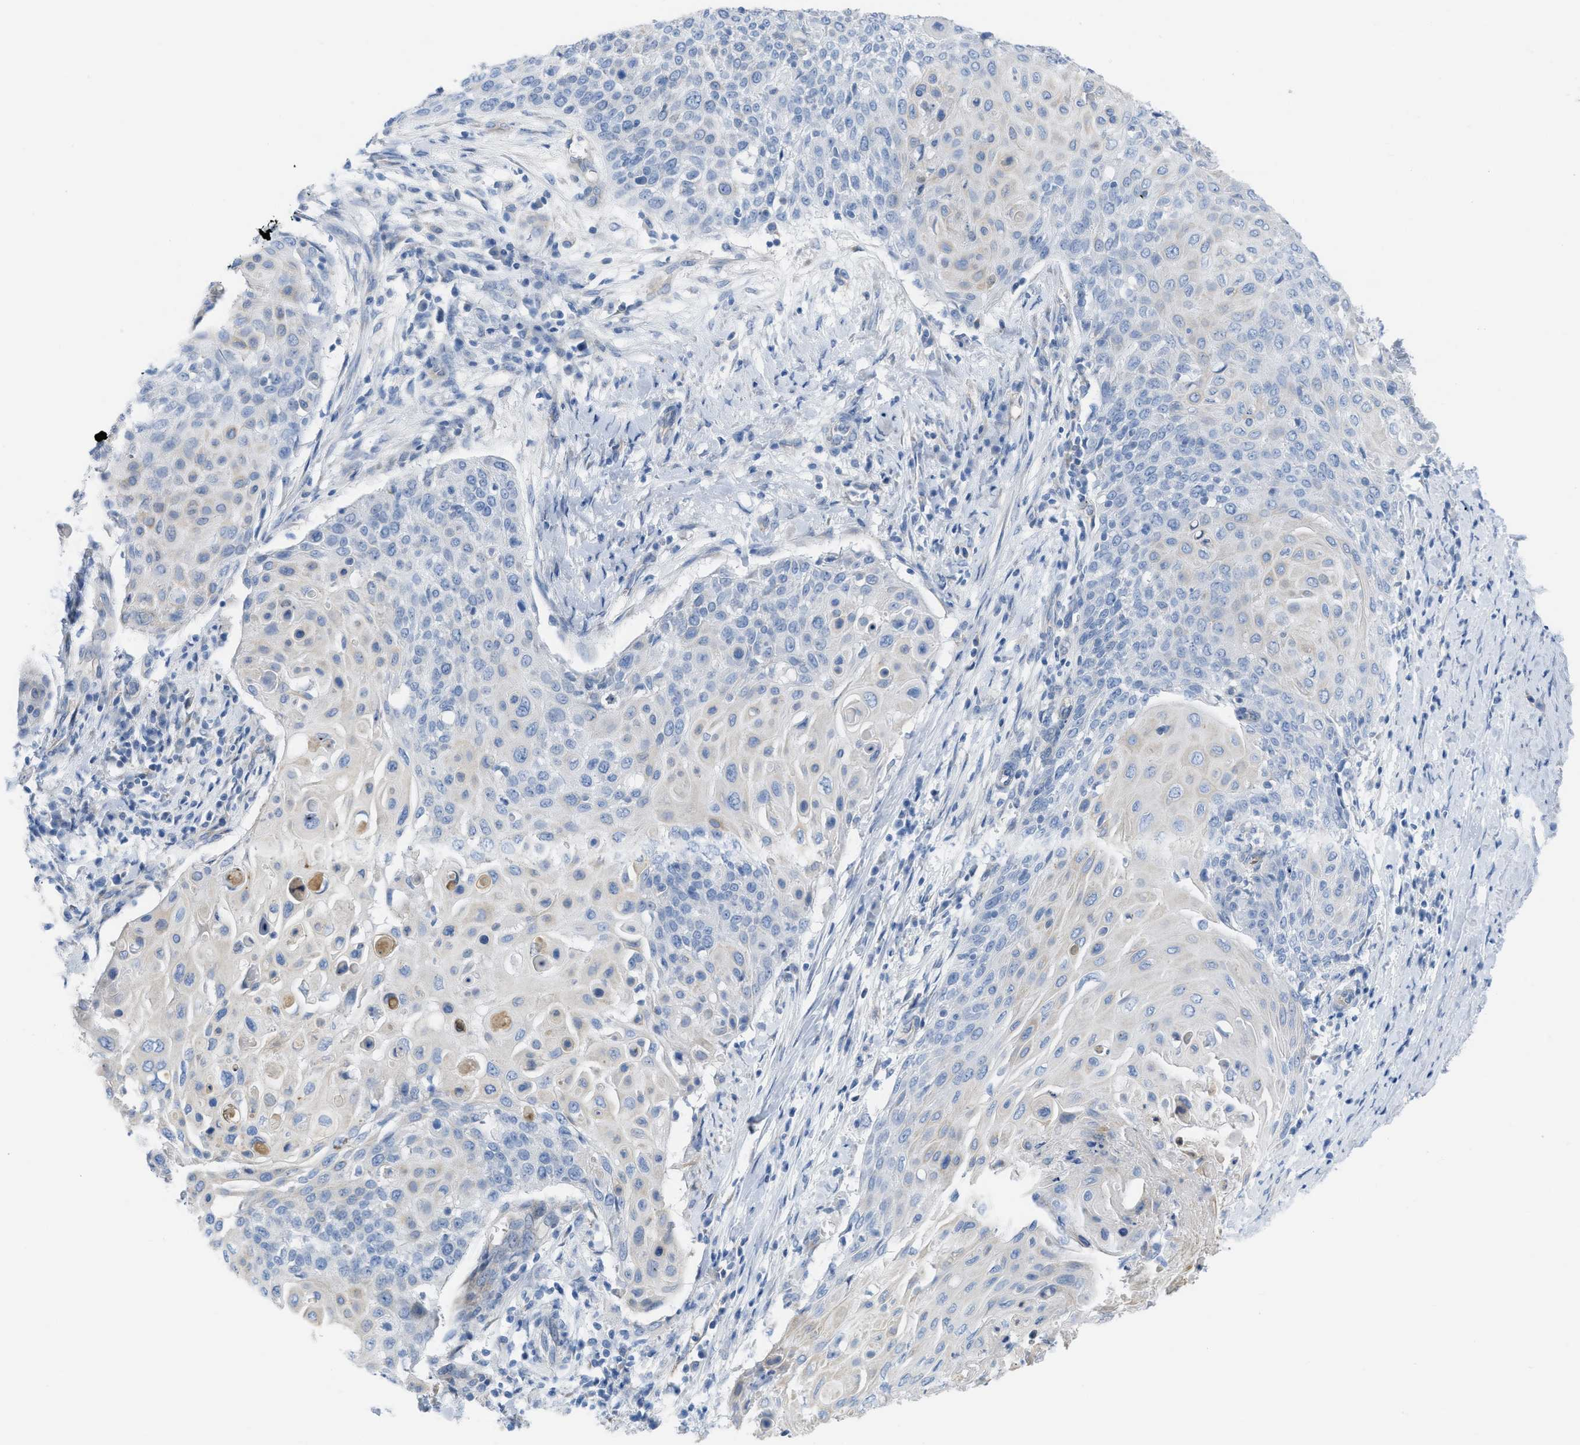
{"staining": {"intensity": "weak", "quantity": "<25%", "location": "cytoplasmic/membranous"}, "tissue": "cervical cancer", "cell_type": "Tumor cells", "image_type": "cancer", "snomed": [{"axis": "morphology", "description": "Squamous cell carcinoma, NOS"}, {"axis": "topography", "description": "Cervix"}], "caption": "Immunohistochemistry of human cervical squamous cell carcinoma demonstrates no expression in tumor cells.", "gene": "ASGR1", "patient": {"sex": "female", "age": 39}}